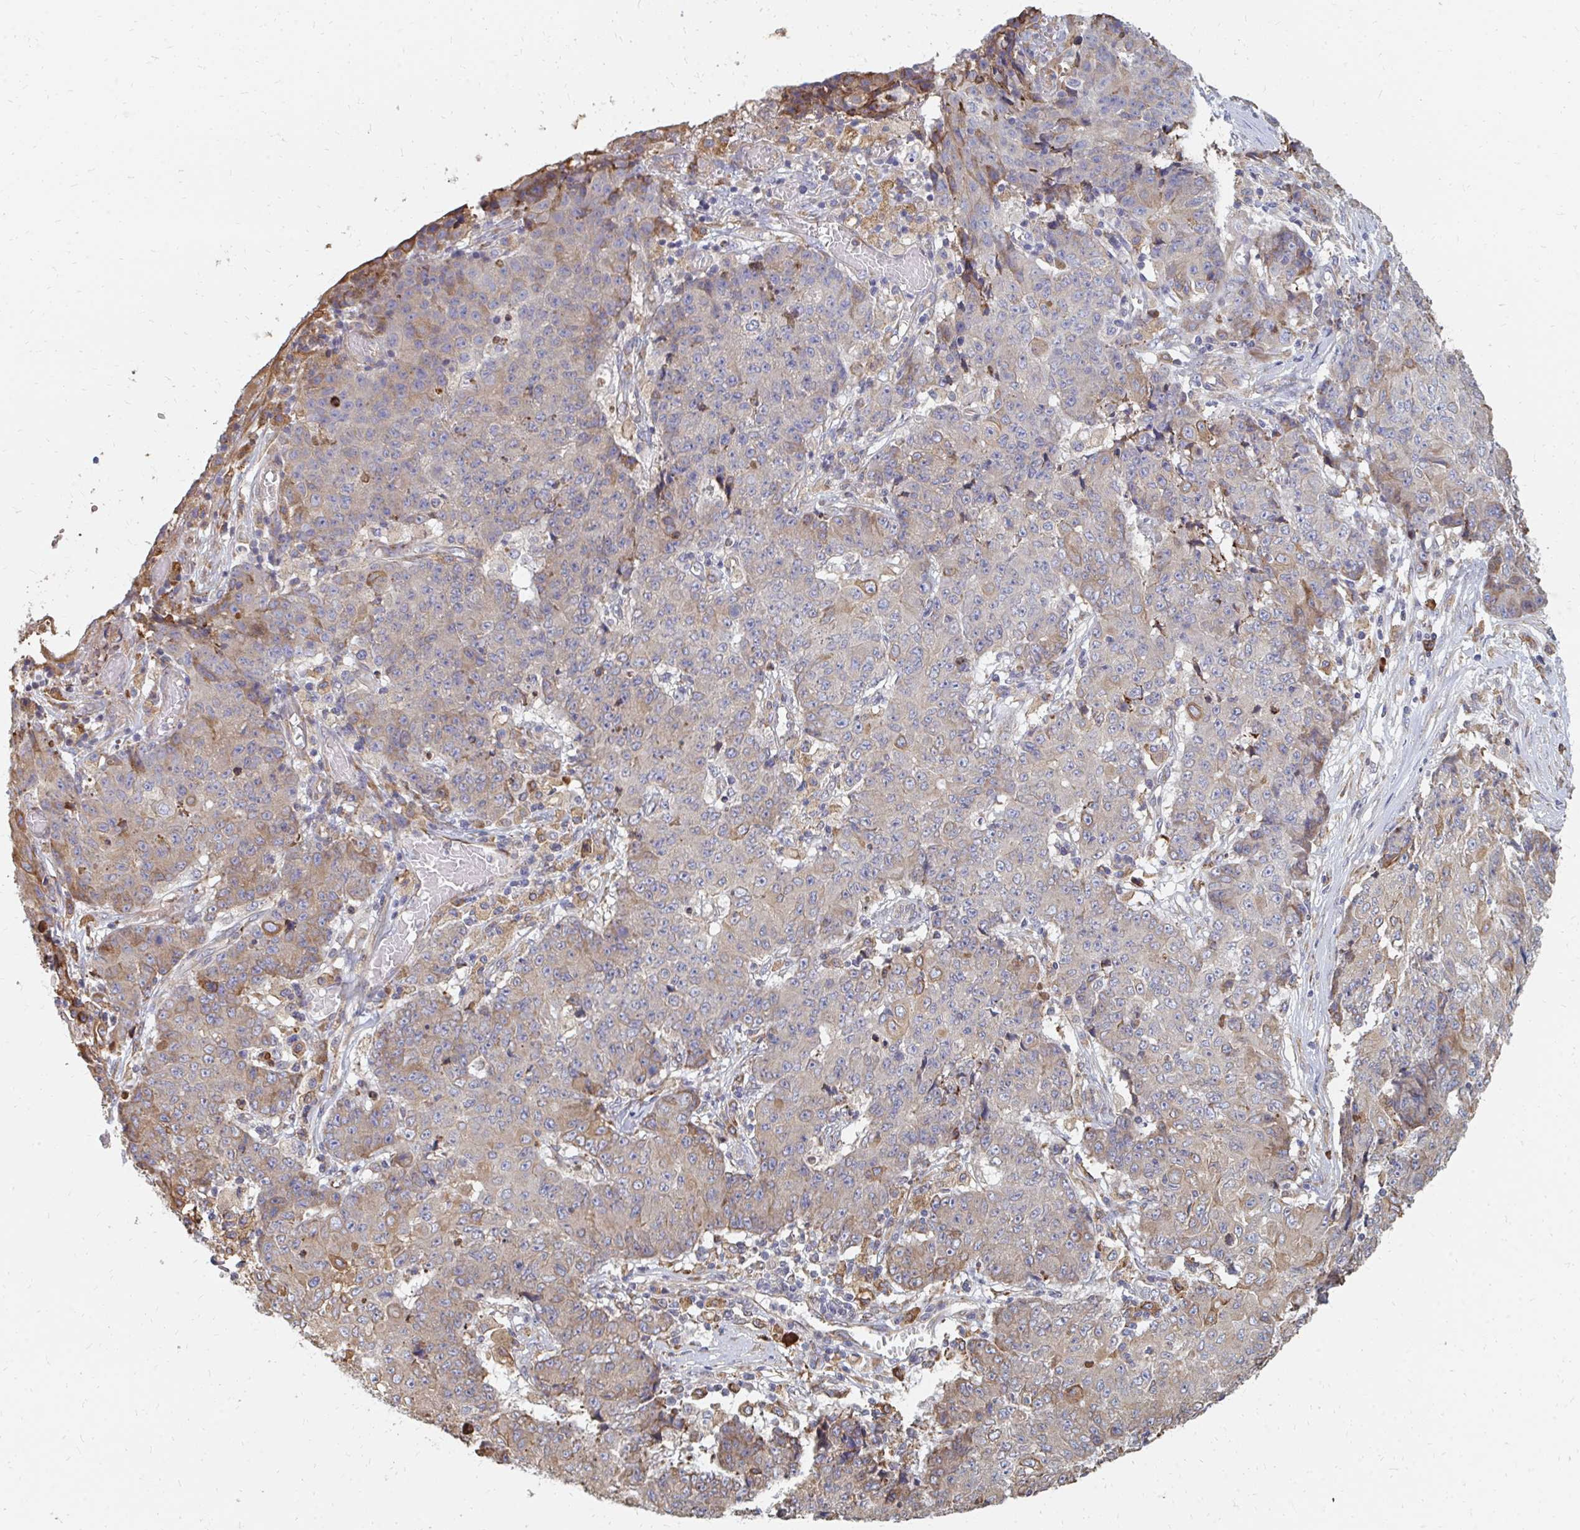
{"staining": {"intensity": "moderate", "quantity": "<25%", "location": "cytoplasmic/membranous"}, "tissue": "ovarian cancer", "cell_type": "Tumor cells", "image_type": "cancer", "snomed": [{"axis": "morphology", "description": "Carcinoma, endometroid"}, {"axis": "topography", "description": "Ovary"}], "caption": "The immunohistochemical stain shows moderate cytoplasmic/membranous expression in tumor cells of ovarian endometroid carcinoma tissue. The protein of interest is shown in brown color, while the nuclei are stained blue.", "gene": "PPP1R13L", "patient": {"sex": "female", "age": 42}}